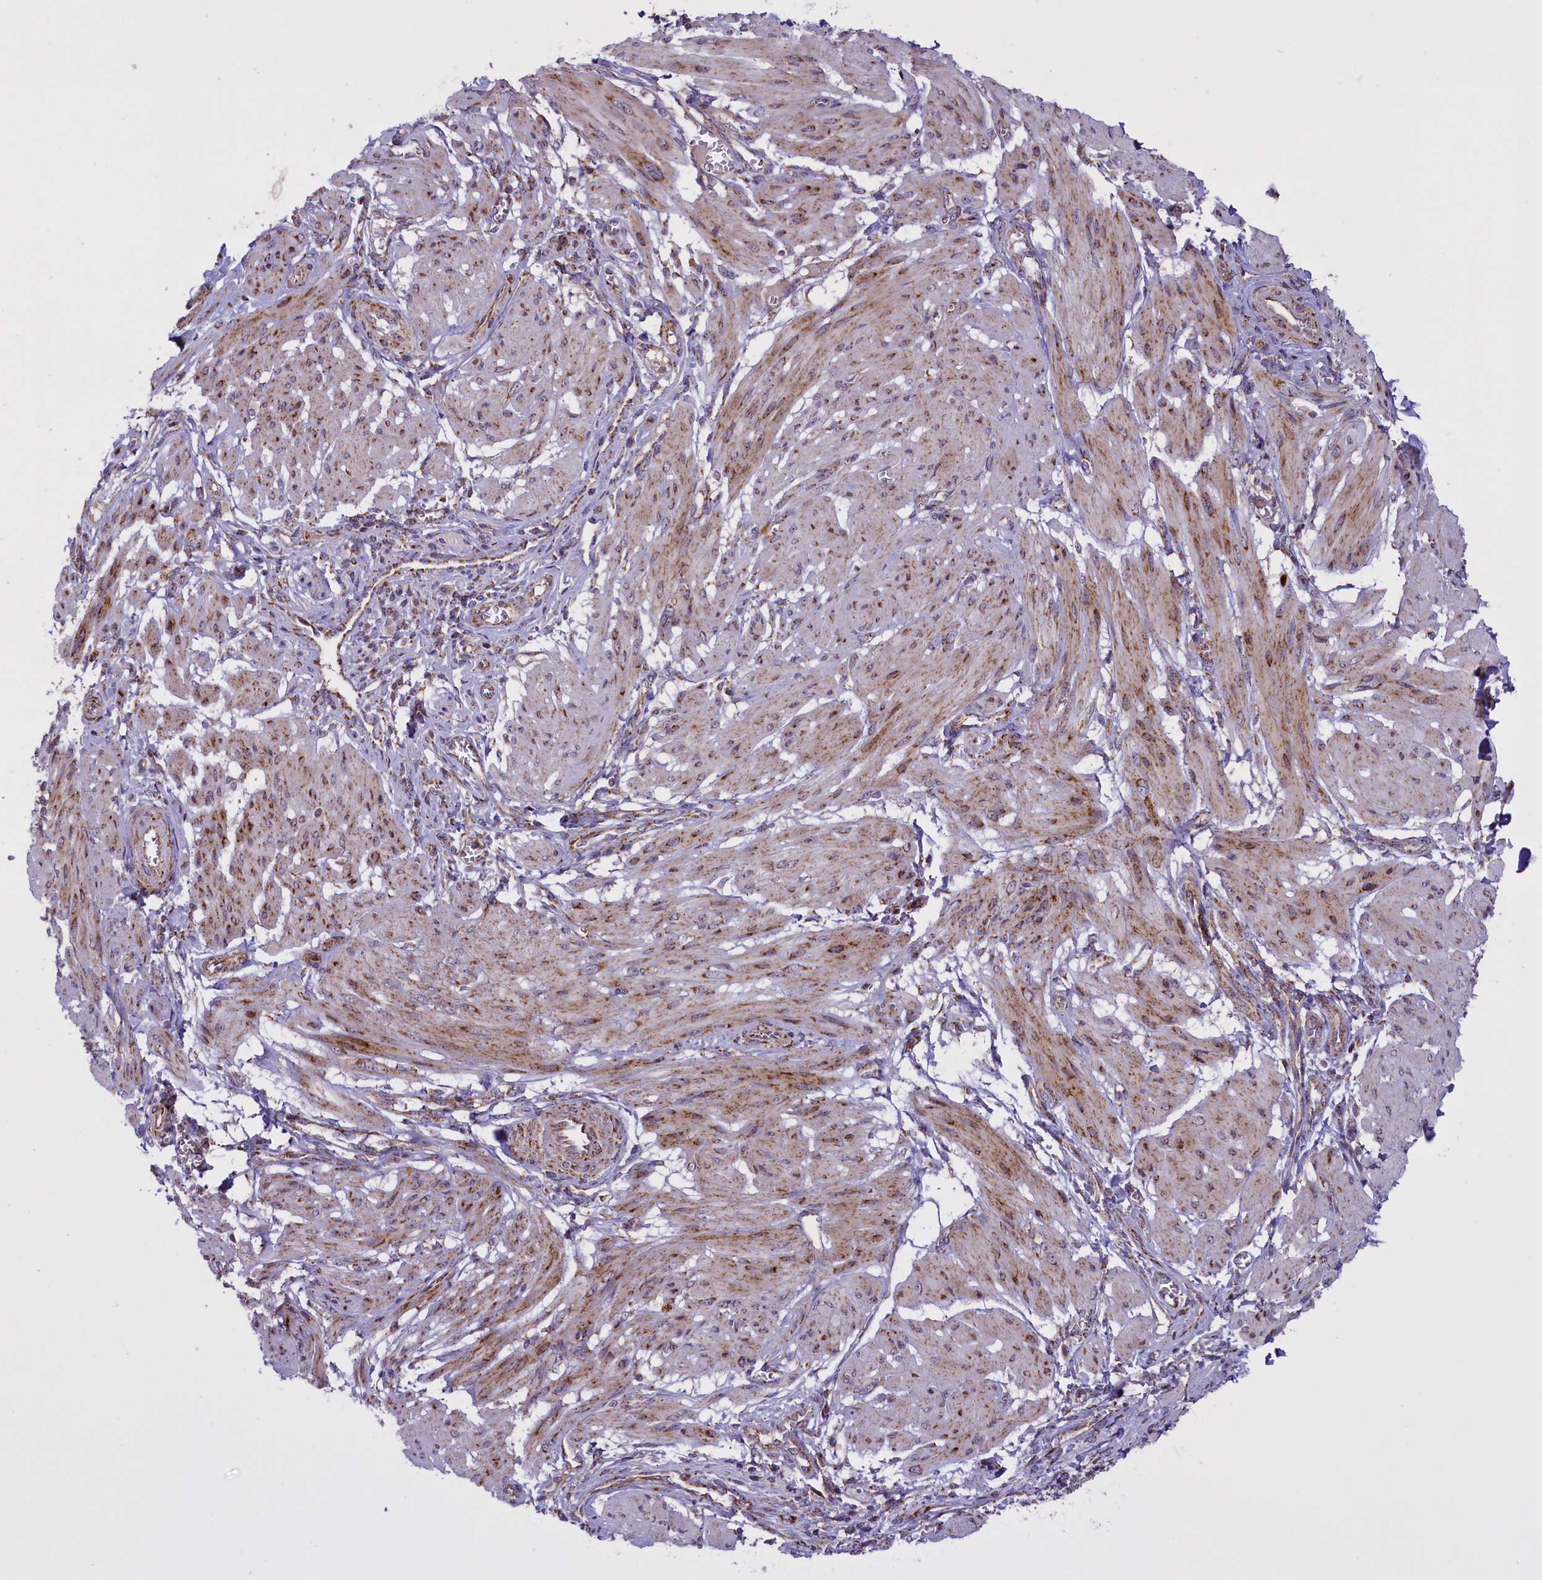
{"staining": {"intensity": "weak", "quantity": "25%-75%", "location": "cytoplasmic/membranous"}, "tissue": "smooth muscle", "cell_type": "Smooth muscle cells", "image_type": "normal", "snomed": [{"axis": "morphology", "description": "Normal tissue, NOS"}, {"axis": "topography", "description": "Smooth muscle"}], "caption": "Immunohistochemical staining of benign human smooth muscle displays weak cytoplasmic/membranous protein staining in approximately 25%-75% of smooth muscle cells.", "gene": "NDUFS5", "patient": {"sex": "female", "age": 39}}